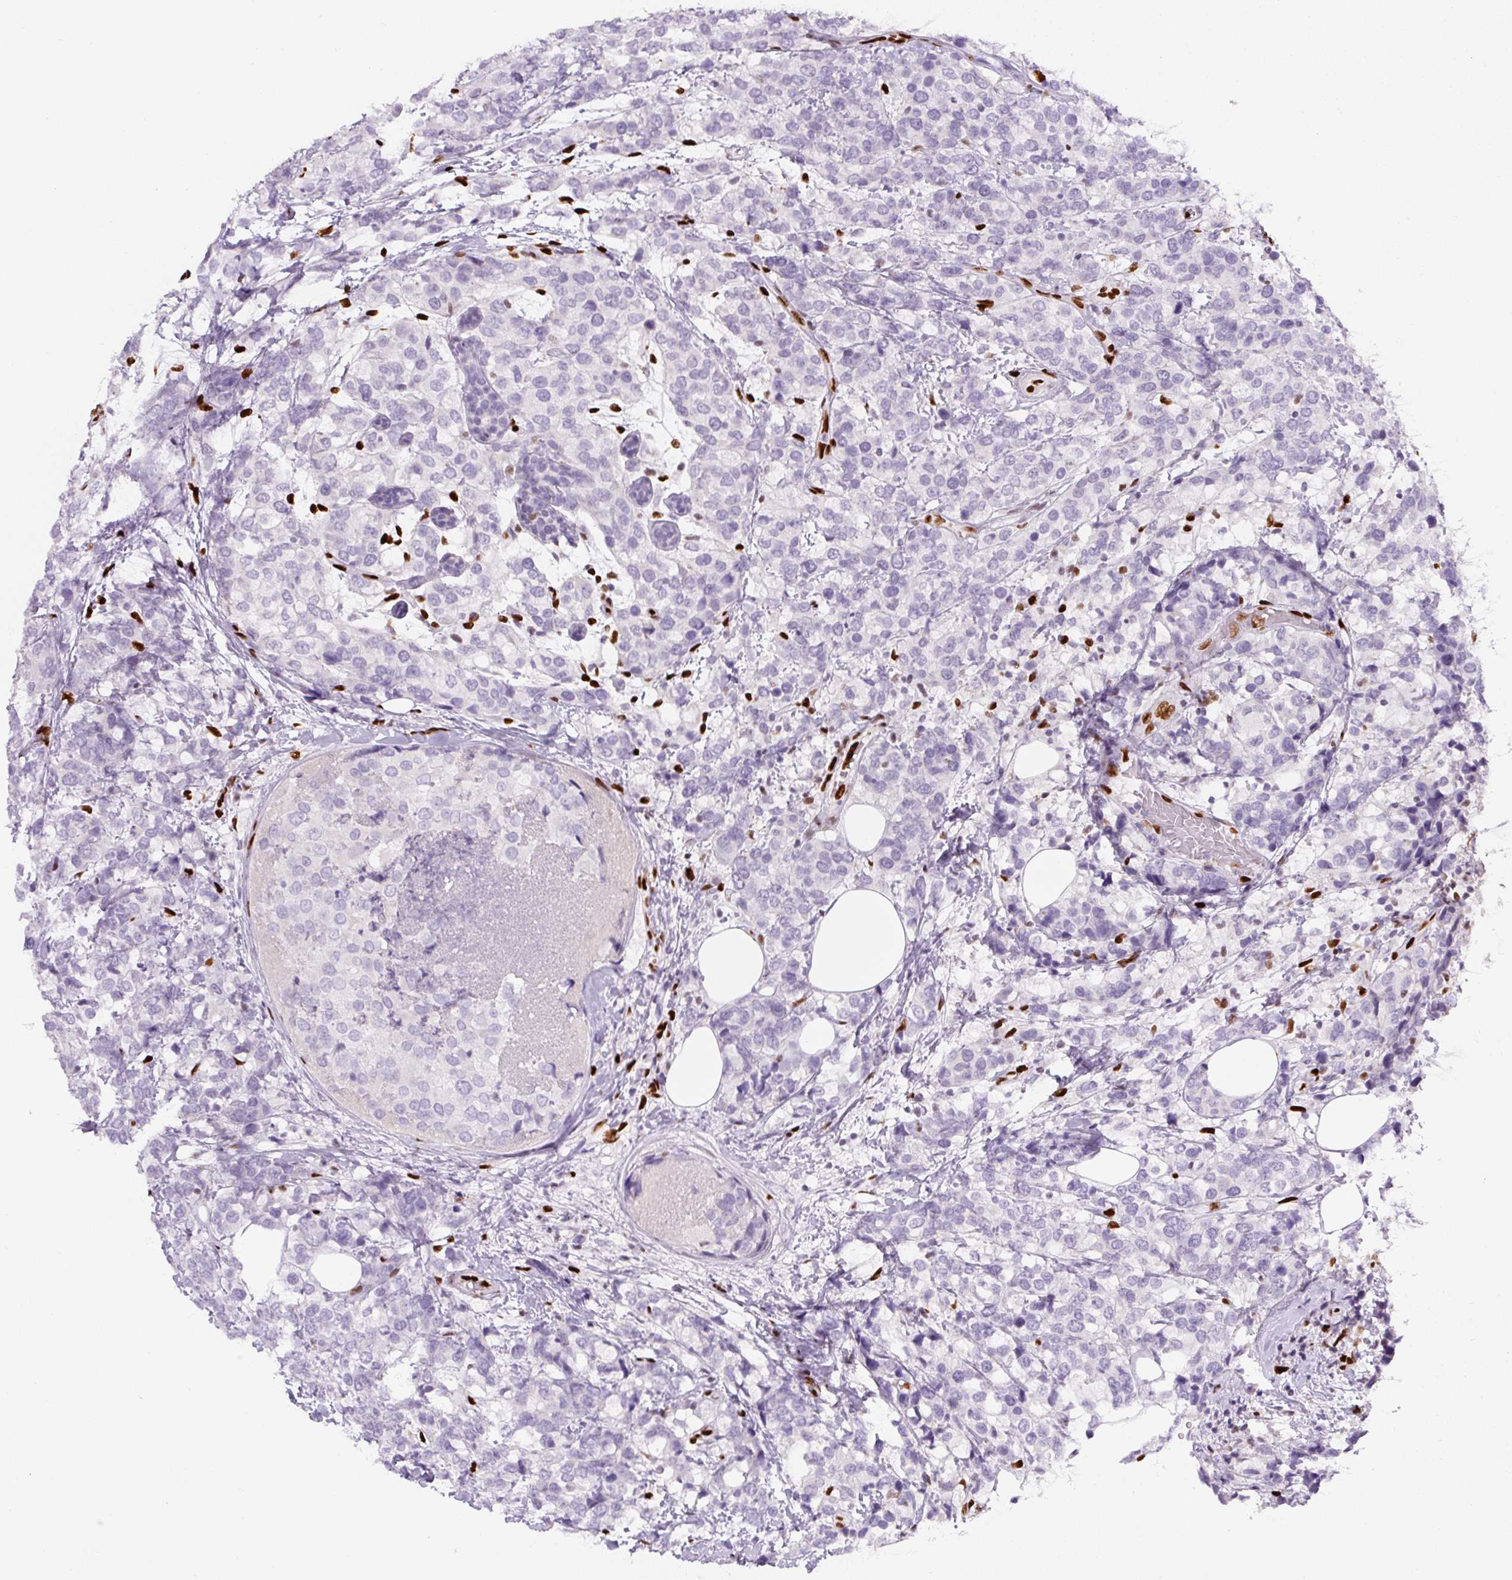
{"staining": {"intensity": "negative", "quantity": "none", "location": "none"}, "tissue": "breast cancer", "cell_type": "Tumor cells", "image_type": "cancer", "snomed": [{"axis": "morphology", "description": "Lobular carcinoma"}, {"axis": "topography", "description": "Breast"}], "caption": "High magnification brightfield microscopy of lobular carcinoma (breast) stained with DAB (3,3'-diaminobenzidine) (brown) and counterstained with hematoxylin (blue): tumor cells show no significant expression.", "gene": "ZEB1", "patient": {"sex": "female", "age": 59}}